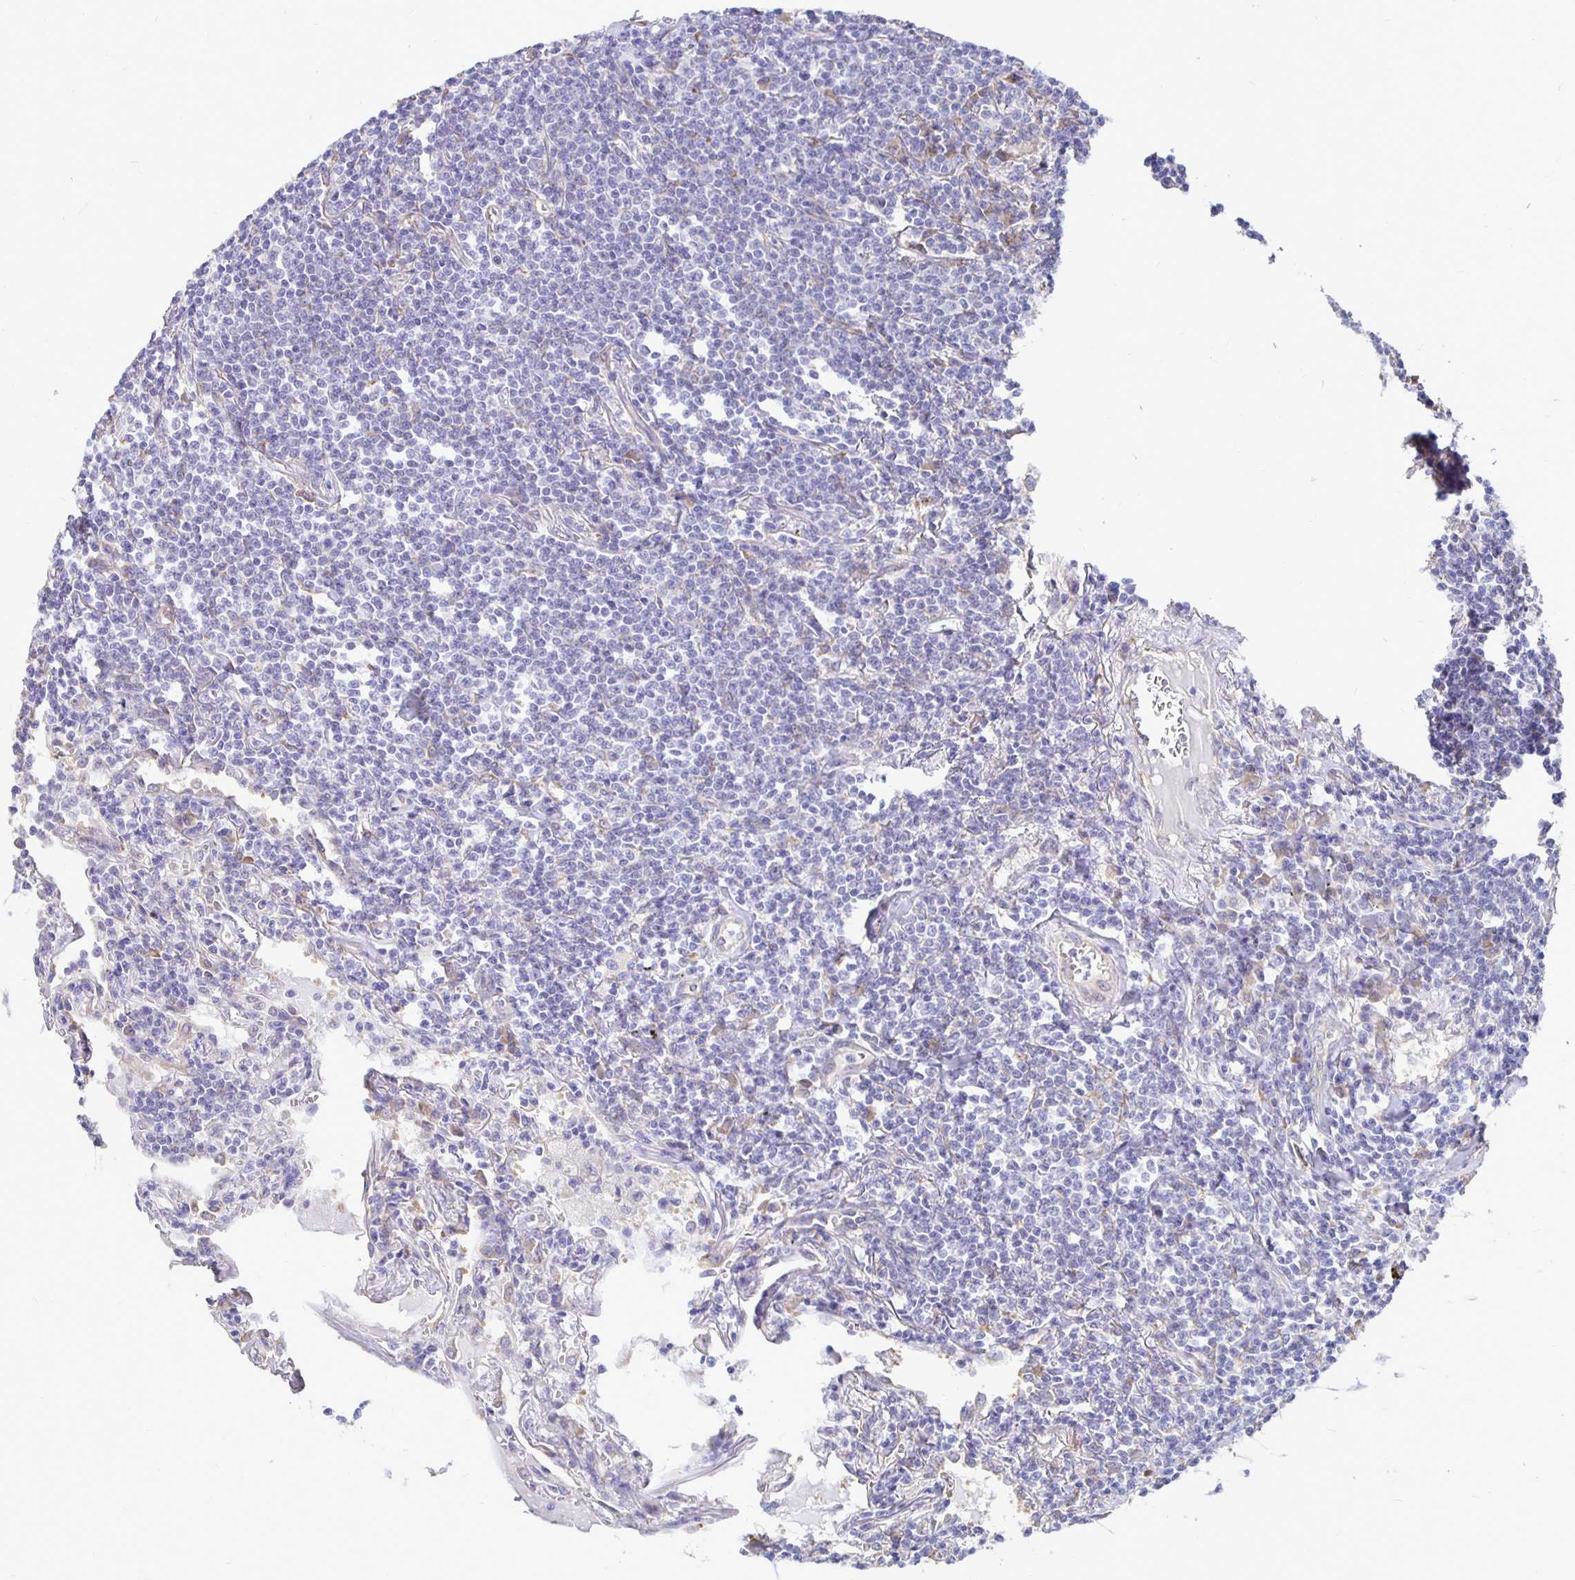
{"staining": {"intensity": "negative", "quantity": "none", "location": "none"}, "tissue": "lymphoma", "cell_type": "Tumor cells", "image_type": "cancer", "snomed": [{"axis": "morphology", "description": "Malignant lymphoma, non-Hodgkin's type, Low grade"}, {"axis": "topography", "description": "Lung"}], "caption": "A high-resolution photomicrograph shows IHC staining of lymphoma, which demonstrates no significant expression in tumor cells.", "gene": "DNAI2", "patient": {"sex": "female", "age": 71}}